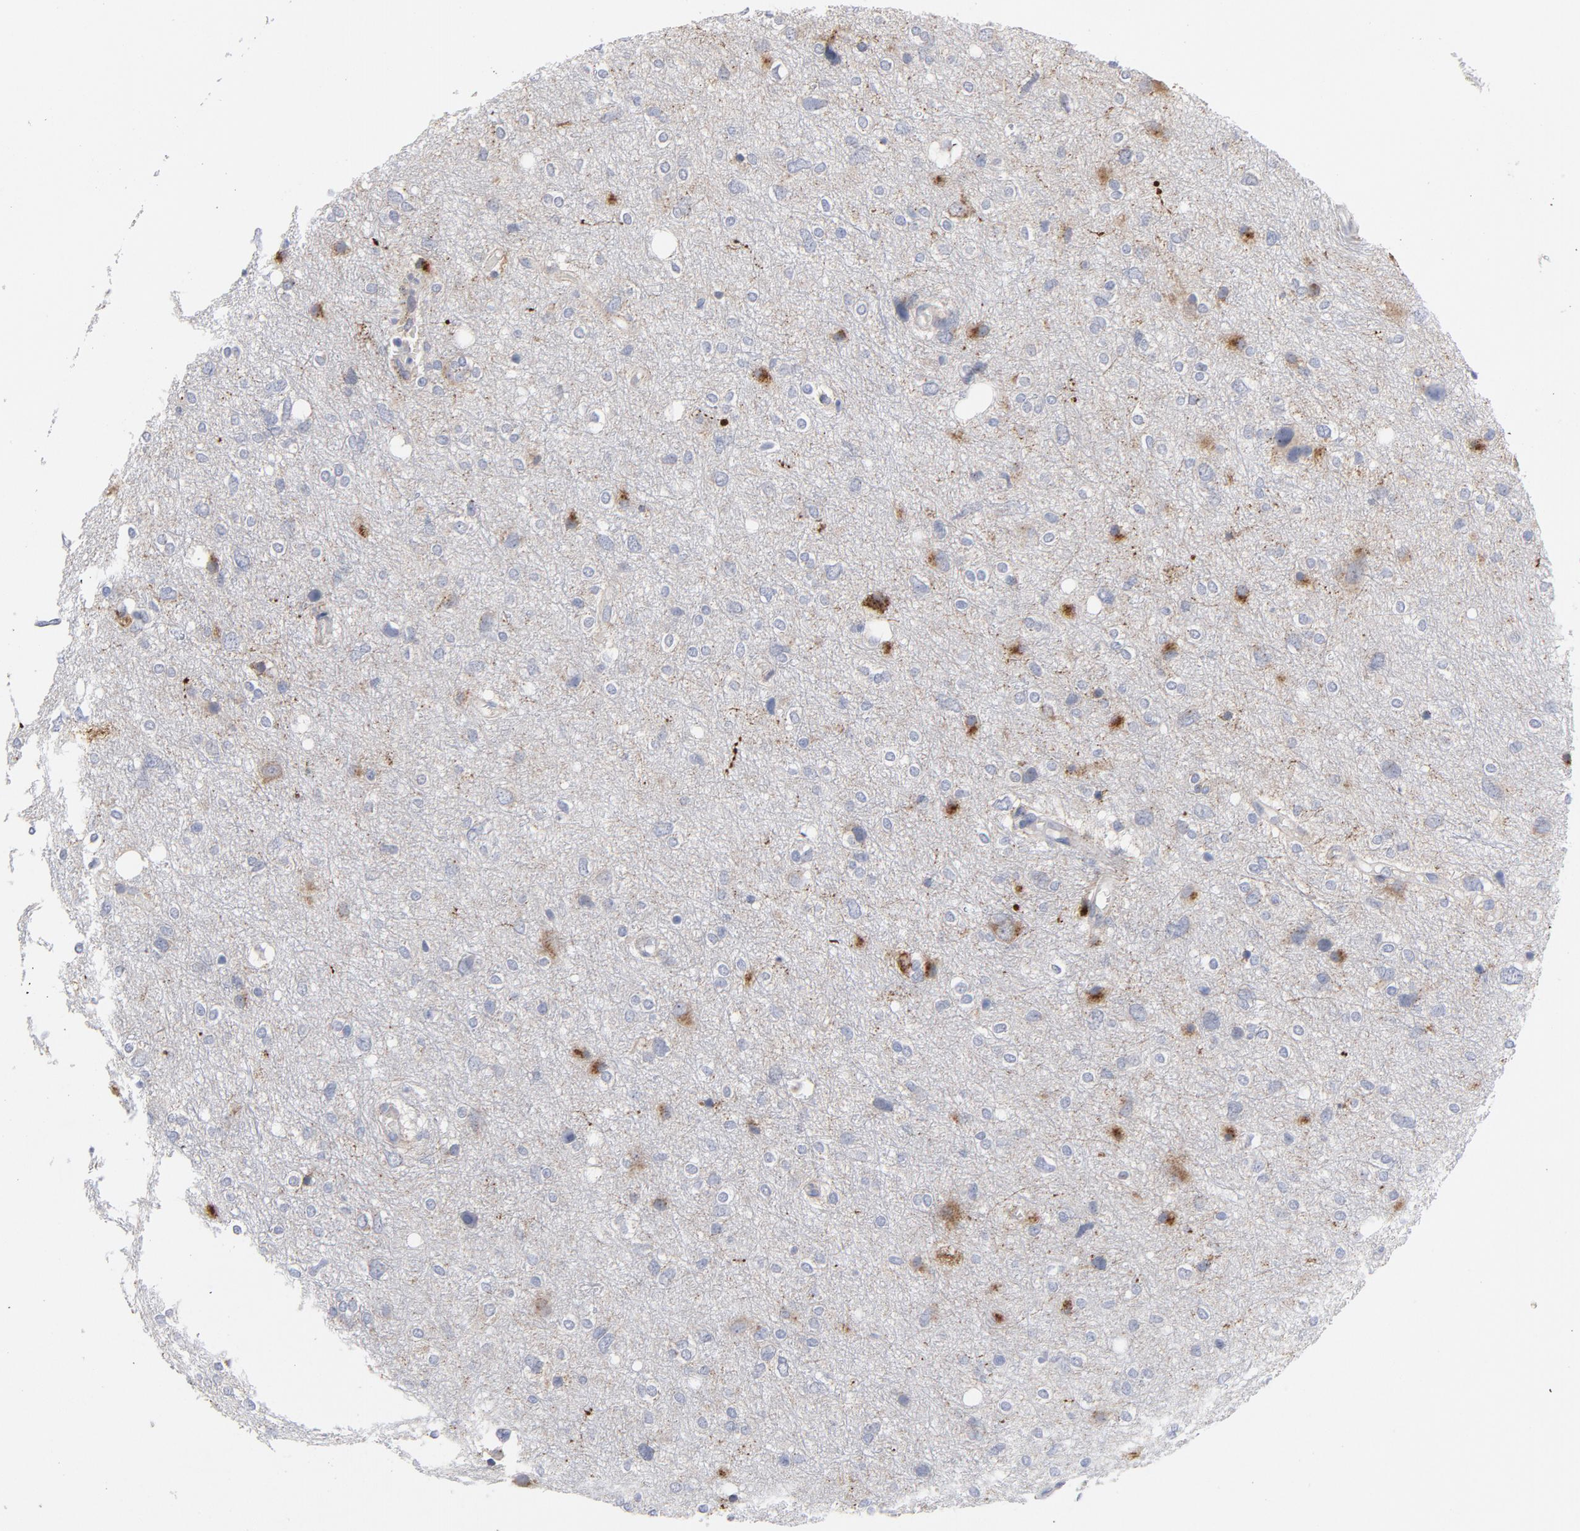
{"staining": {"intensity": "negative", "quantity": "none", "location": "none"}, "tissue": "glioma", "cell_type": "Tumor cells", "image_type": "cancer", "snomed": [{"axis": "morphology", "description": "Glioma, malignant, High grade"}, {"axis": "topography", "description": "Brain"}], "caption": "Protein analysis of glioma reveals no significant staining in tumor cells.", "gene": "CPE", "patient": {"sex": "female", "age": 59}}